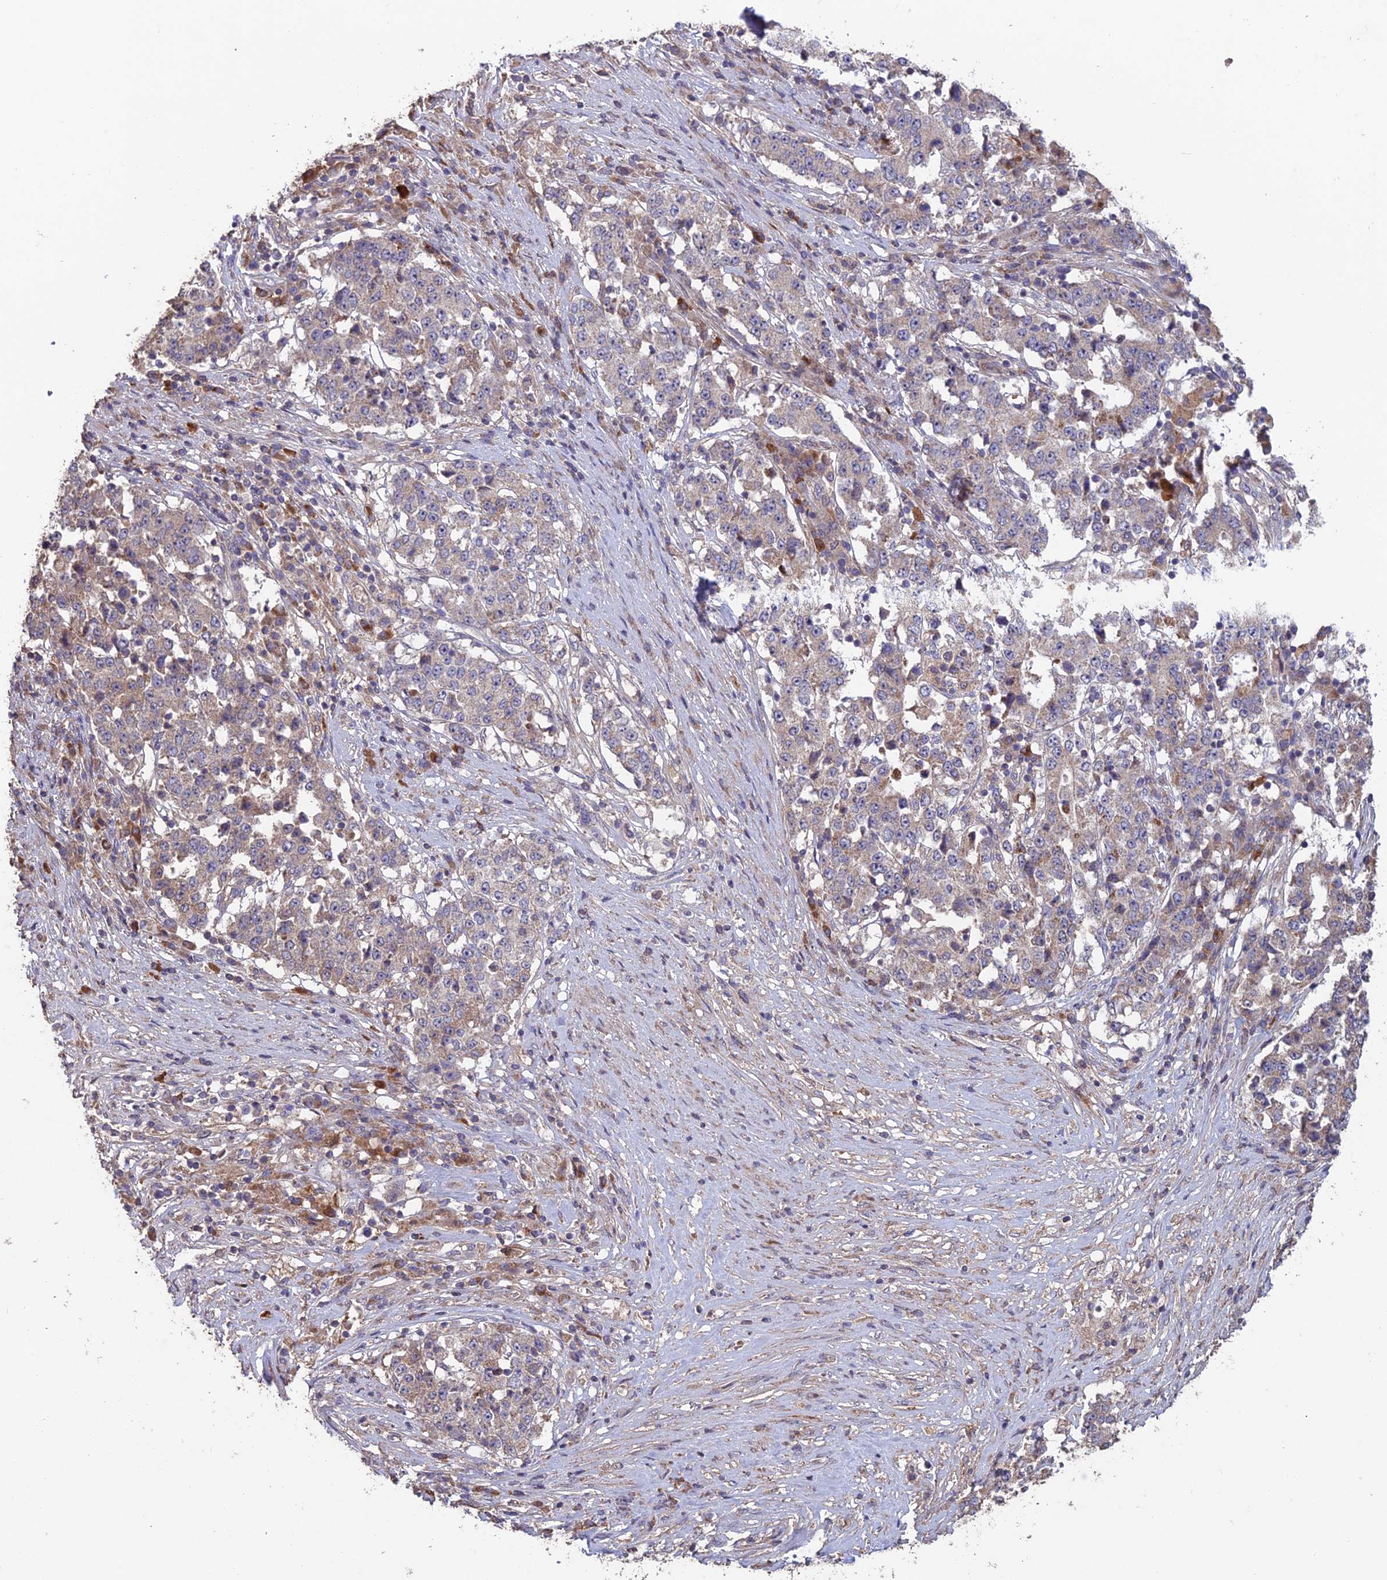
{"staining": {"intensity": "weak", "quantity": "25%-75%", "location": "cytoplasmic/membranous"}, "tissue": "stomach cancer", "cell_type": "Tumor cells", "image_type": "cancer", "snomed": [{"axis": "morphology", "description": "Adenocarcinoma, NOS"}, {"axis": "topography", "description": "Stomach"}], "caption": "DAB (3,3'-diaminobenzidine) immunohistochemical staining of adenocarcinoma (stomach) shows weak cytoplasmic/membranous protein expression in approximately 25%-75% of tumor cells. (DAB IHC, brown staining for protein, blue staining for nuclei).", "gene": "SHISA5", "patient": {"sex": "male", "age": 59}}